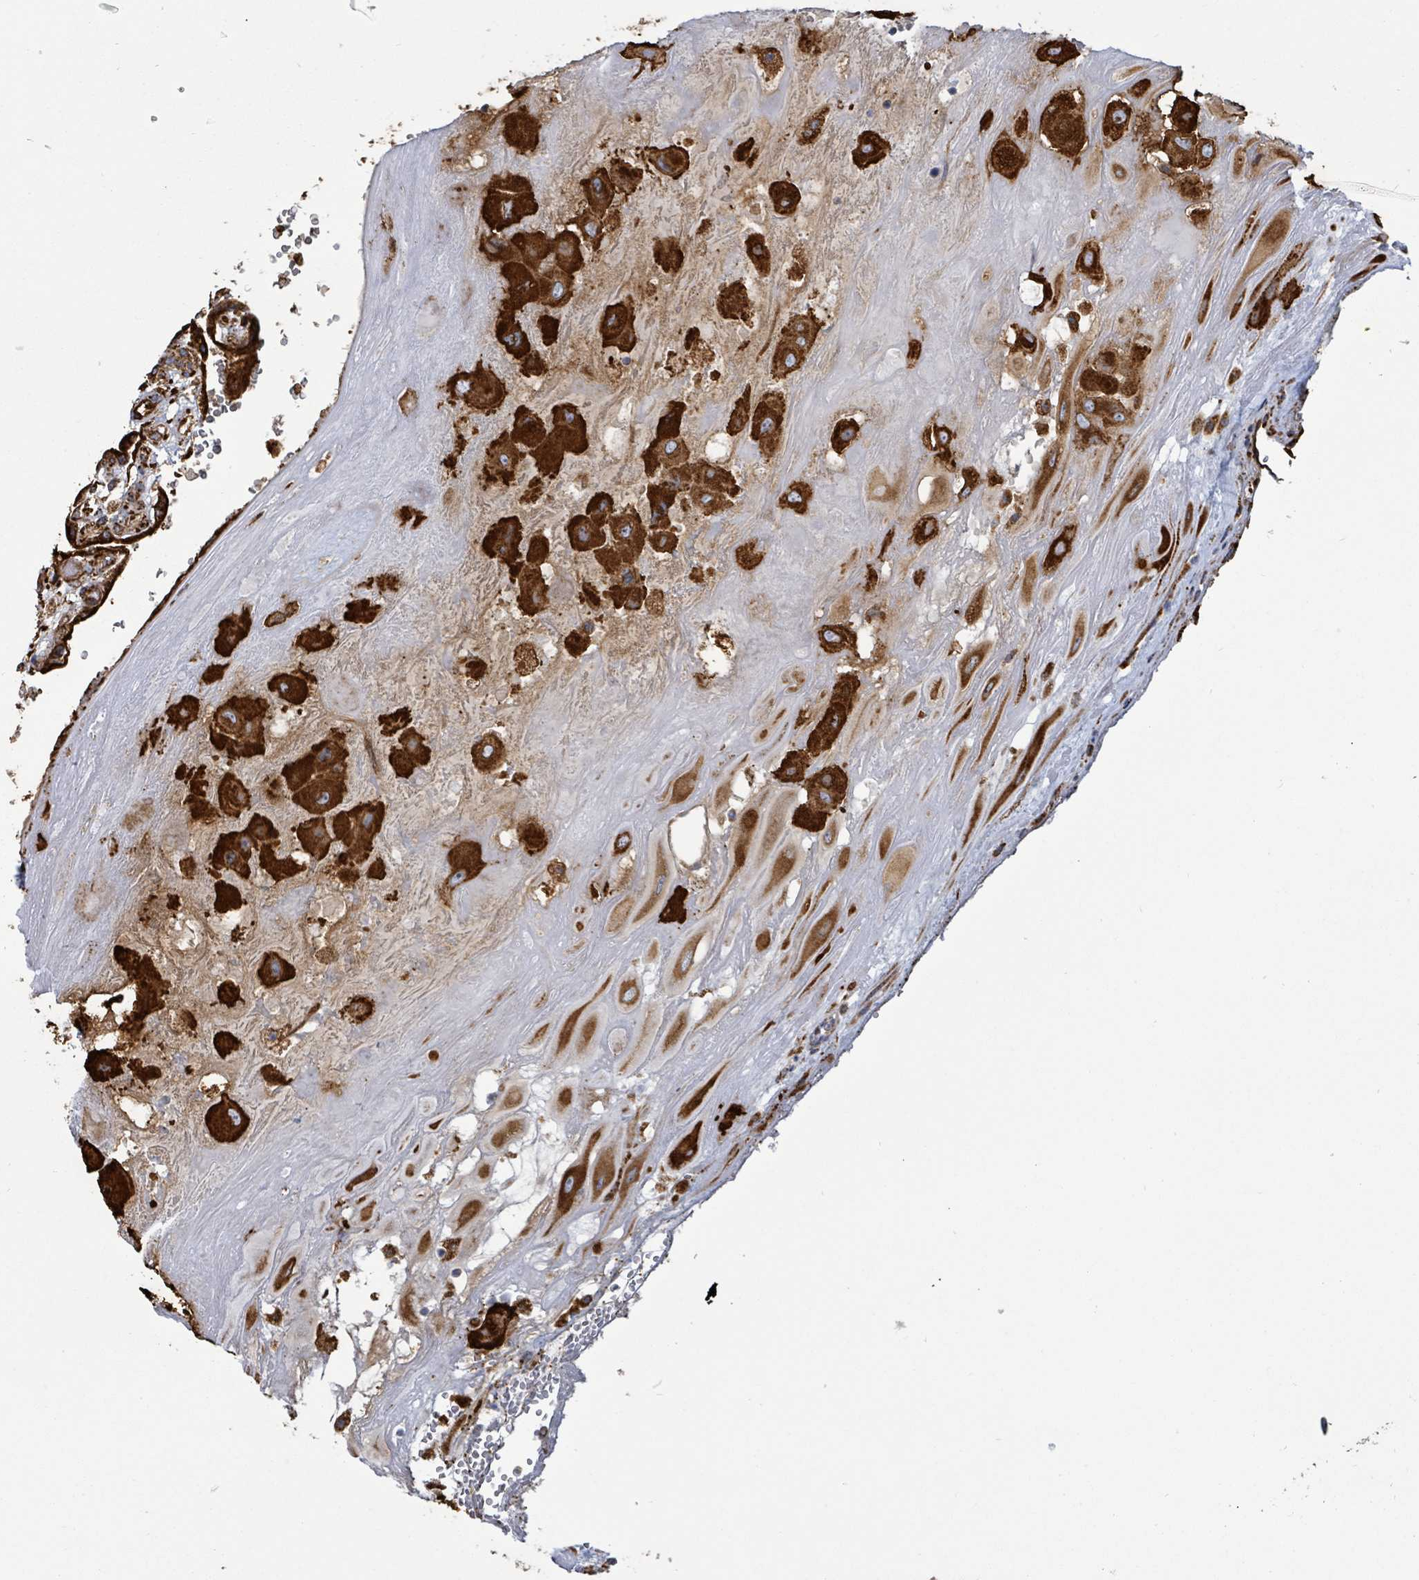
{"staining": {"intensity": "strong", "quantity": ">75%", "location": "cytoplasmic/membranous"}, "tissue": "placenta", "cell_type": "Decidual cells", "image_type": "normal", "snomed": [{"axis": "morphology", "description": "Normal tissue, NOS"}, {"axis": "topography", "description": "Placenta"}], "caption": "A brown stain shows strong cytoplasmic/membranous positivity of a protein in decidual cells of unremarkable human placenta.", "gene": "RFPL4AL1", "patient": {"sex": "female", "age": 32}}